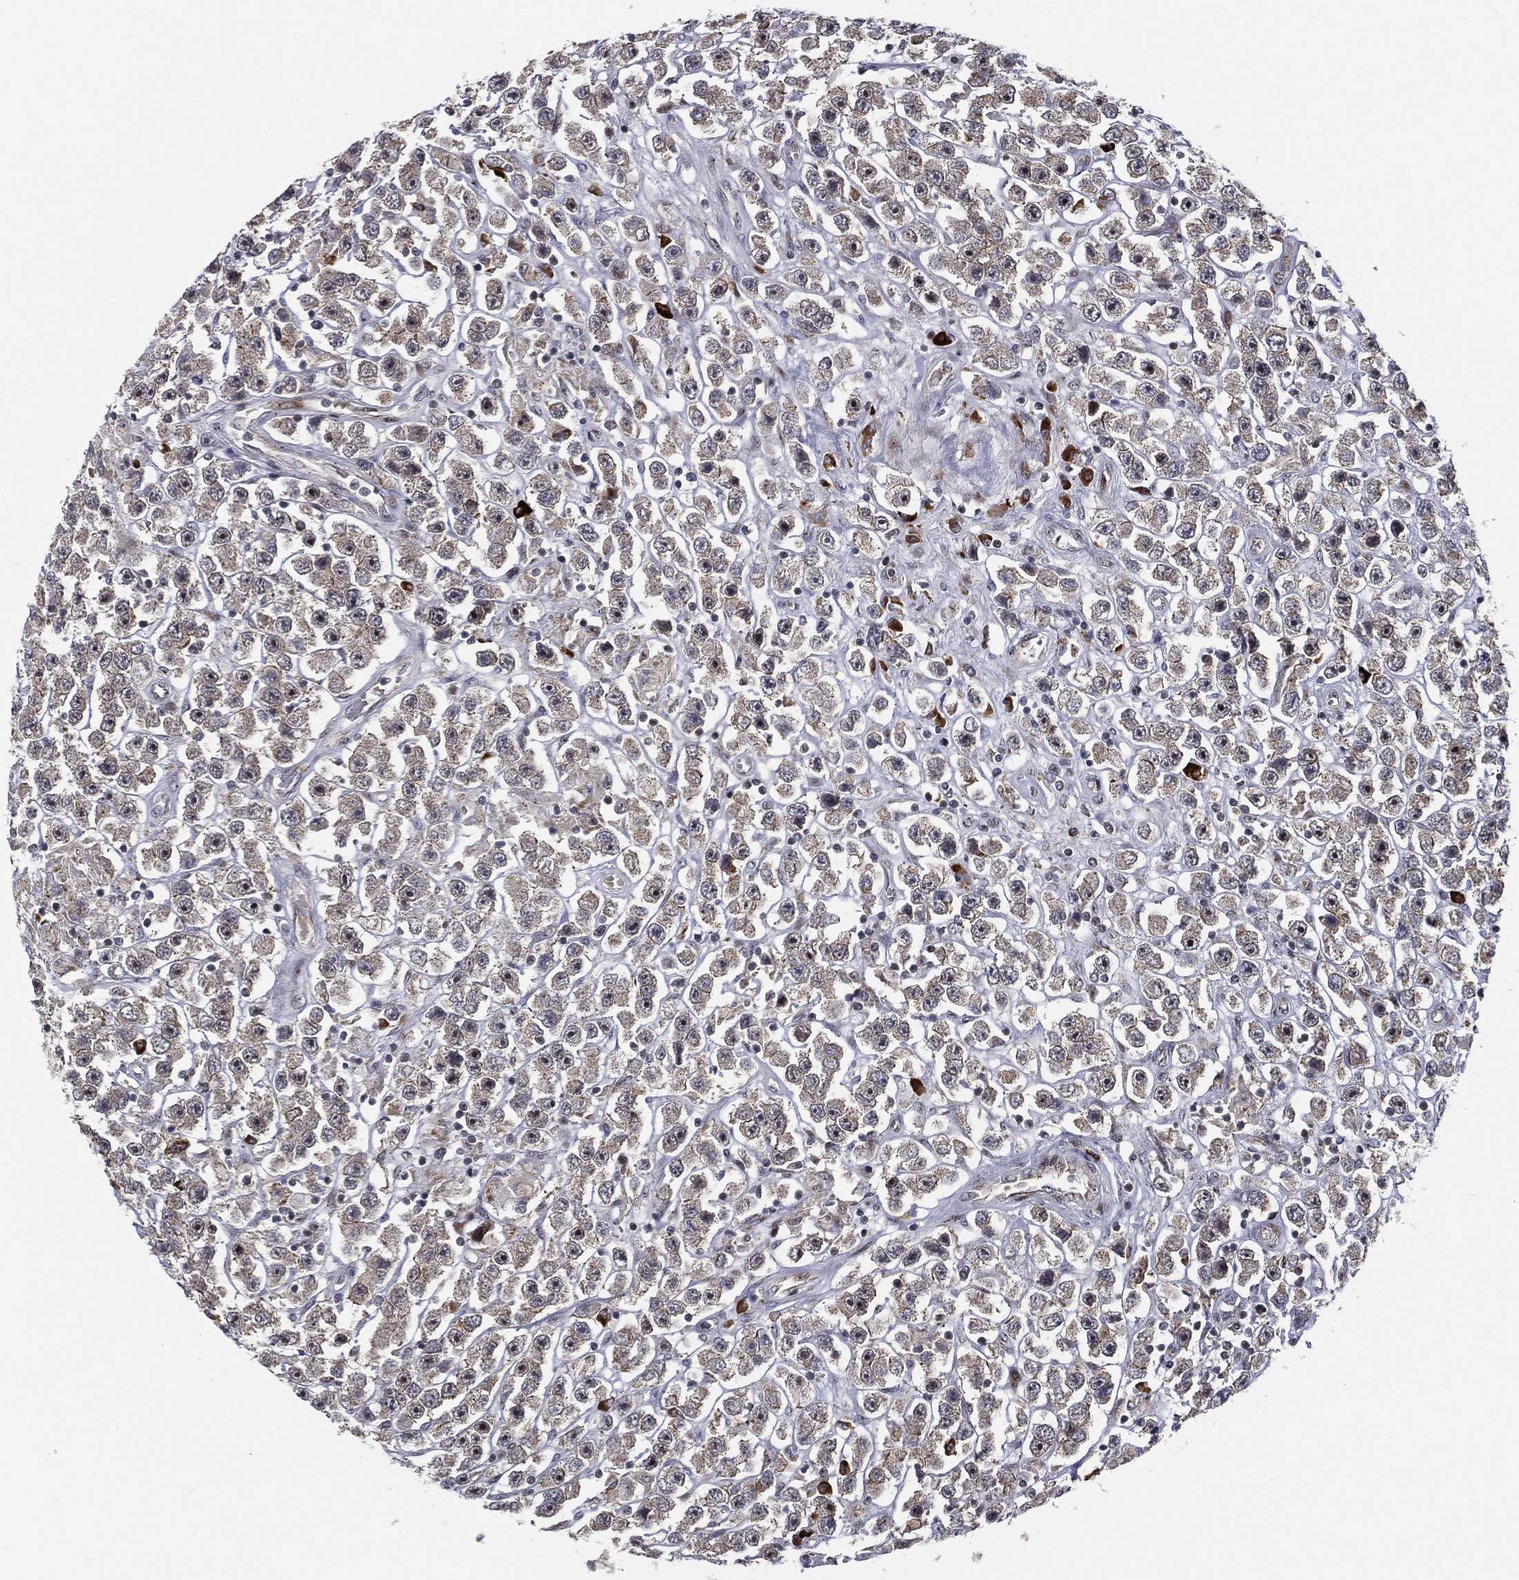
{"staining": {"intensity": "strong", "quantity": "25%-75%", "location": "nuclear"}, "tissue": "testis cancer", "cell_type": "Tumor cells", "image_type": "cancer", "snomed": [{"axis": "morphology", "description": "Seminoma, NOS"}, {"axis": "topography", "description": "Testis"}], "caption": "Immunohistochemistry (IHC) staining of testis seminoma, which shows high levels of strong nuclear expression in about 25%-75% of tumor cells indicating strong nuclear protein positivity. The staining was performed using DAB (3,3'-diaminobenzidine) (brown) for protein detection and nuclei were counterstained in hematoxylin (blue).", "gene": "VHL", "patient": {"sex": "male", "age": 45}}